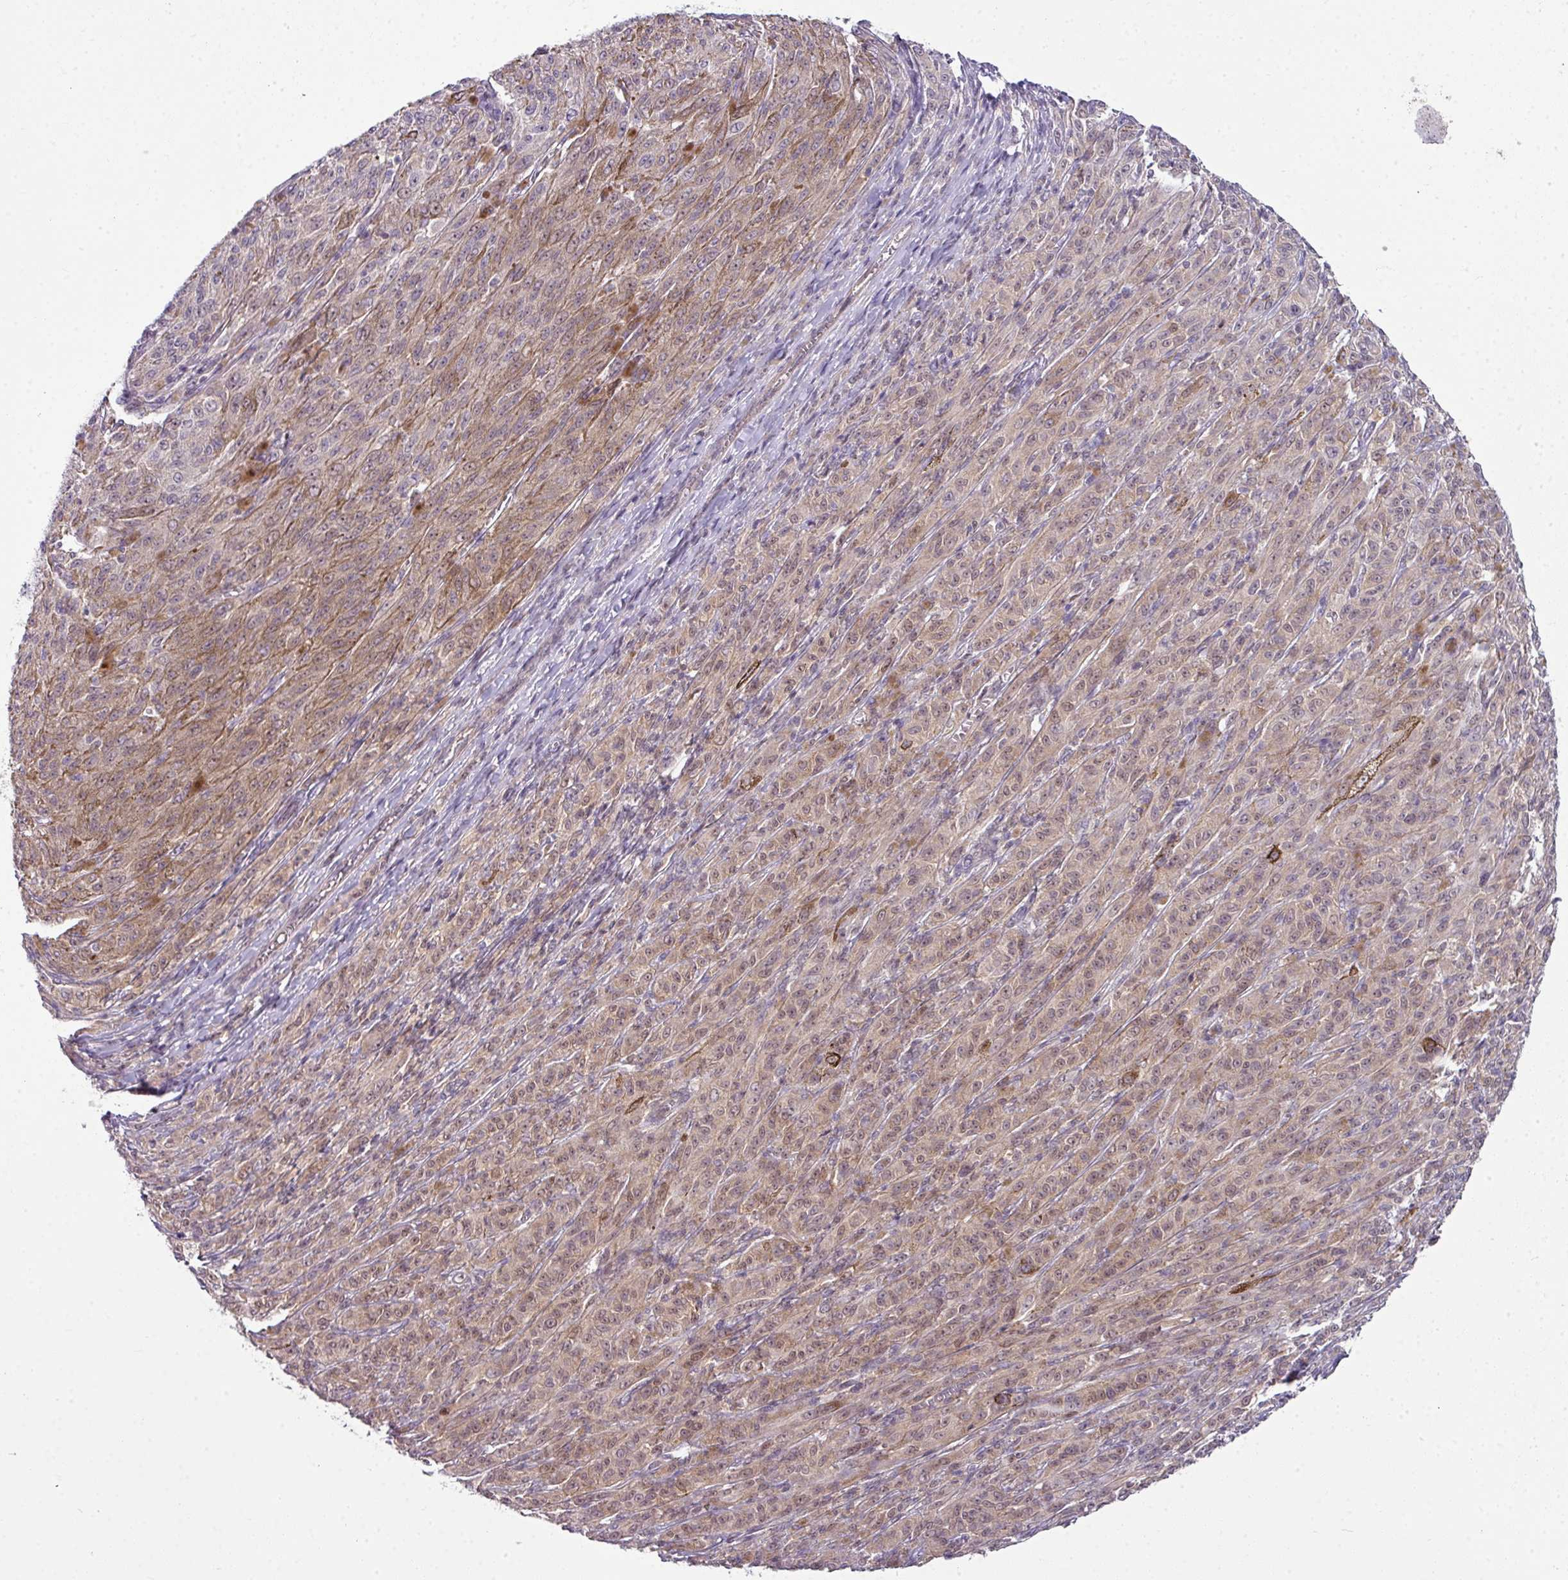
{"staining": {"intensity": "weak", "quantity": "25%-75%", "location": "cytoplasmic/membranous,nuclear"}, "tissue": "melanoma", "cell_type": "Tumor cells", "image_type": "cancer", "snomed": [{"axis": "morphology", "description": "Malignant melanoma, NOS"}, {"axis": "topography", "description": "Skin"}], "caption": "Brown immunohistochemical staining in human malignant melanoma demonstrates weak cytoplasmic/membranous and nuclear positivity in about 25%-75% of tumor cells. (DAB (3,3'-diaminobenzidine) IHC, brown staining for protein, blue staining for nuclei).", "gene": "STAT5A", "patient": {"sex": "female", "age": 52}}